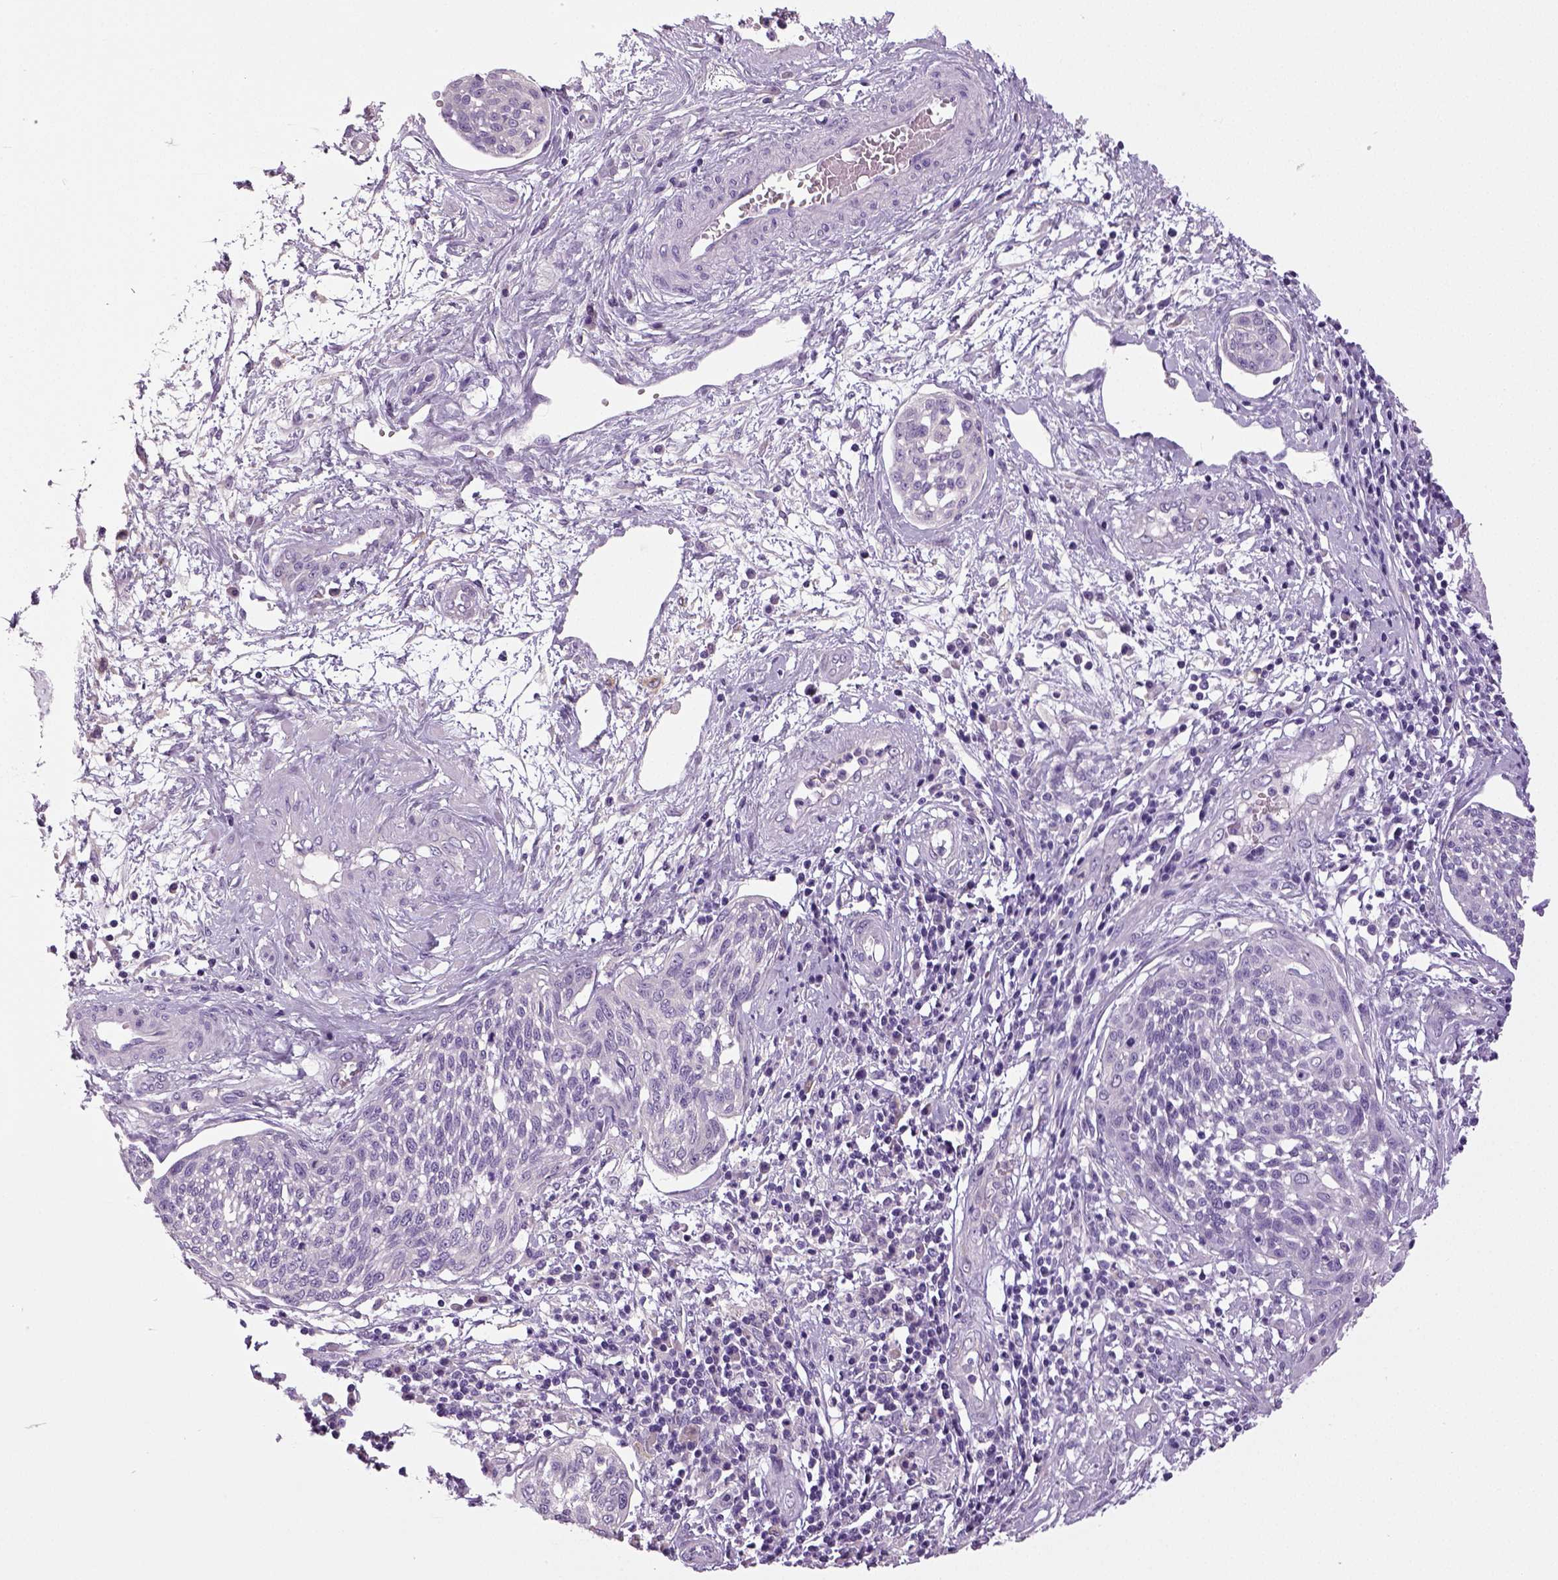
{"staining": {"intensity": "negative", "quantity": "none", "location": "none"}, "tissue": "cervical cancer", "cell_type": "Tumor cells", "image_type": "cancer", "snomed": [{"axis": "morphology", "description": "Squamous cell carcinoma, NOS"}, {"axis": "topography", "description": "Cervix"}], "caption": "Immunohistochemistry of cervical cancer exhibits no positivity in tumor cells.", "gene": "NECAB2", "patient": {"sex": "female", "age": 34}}